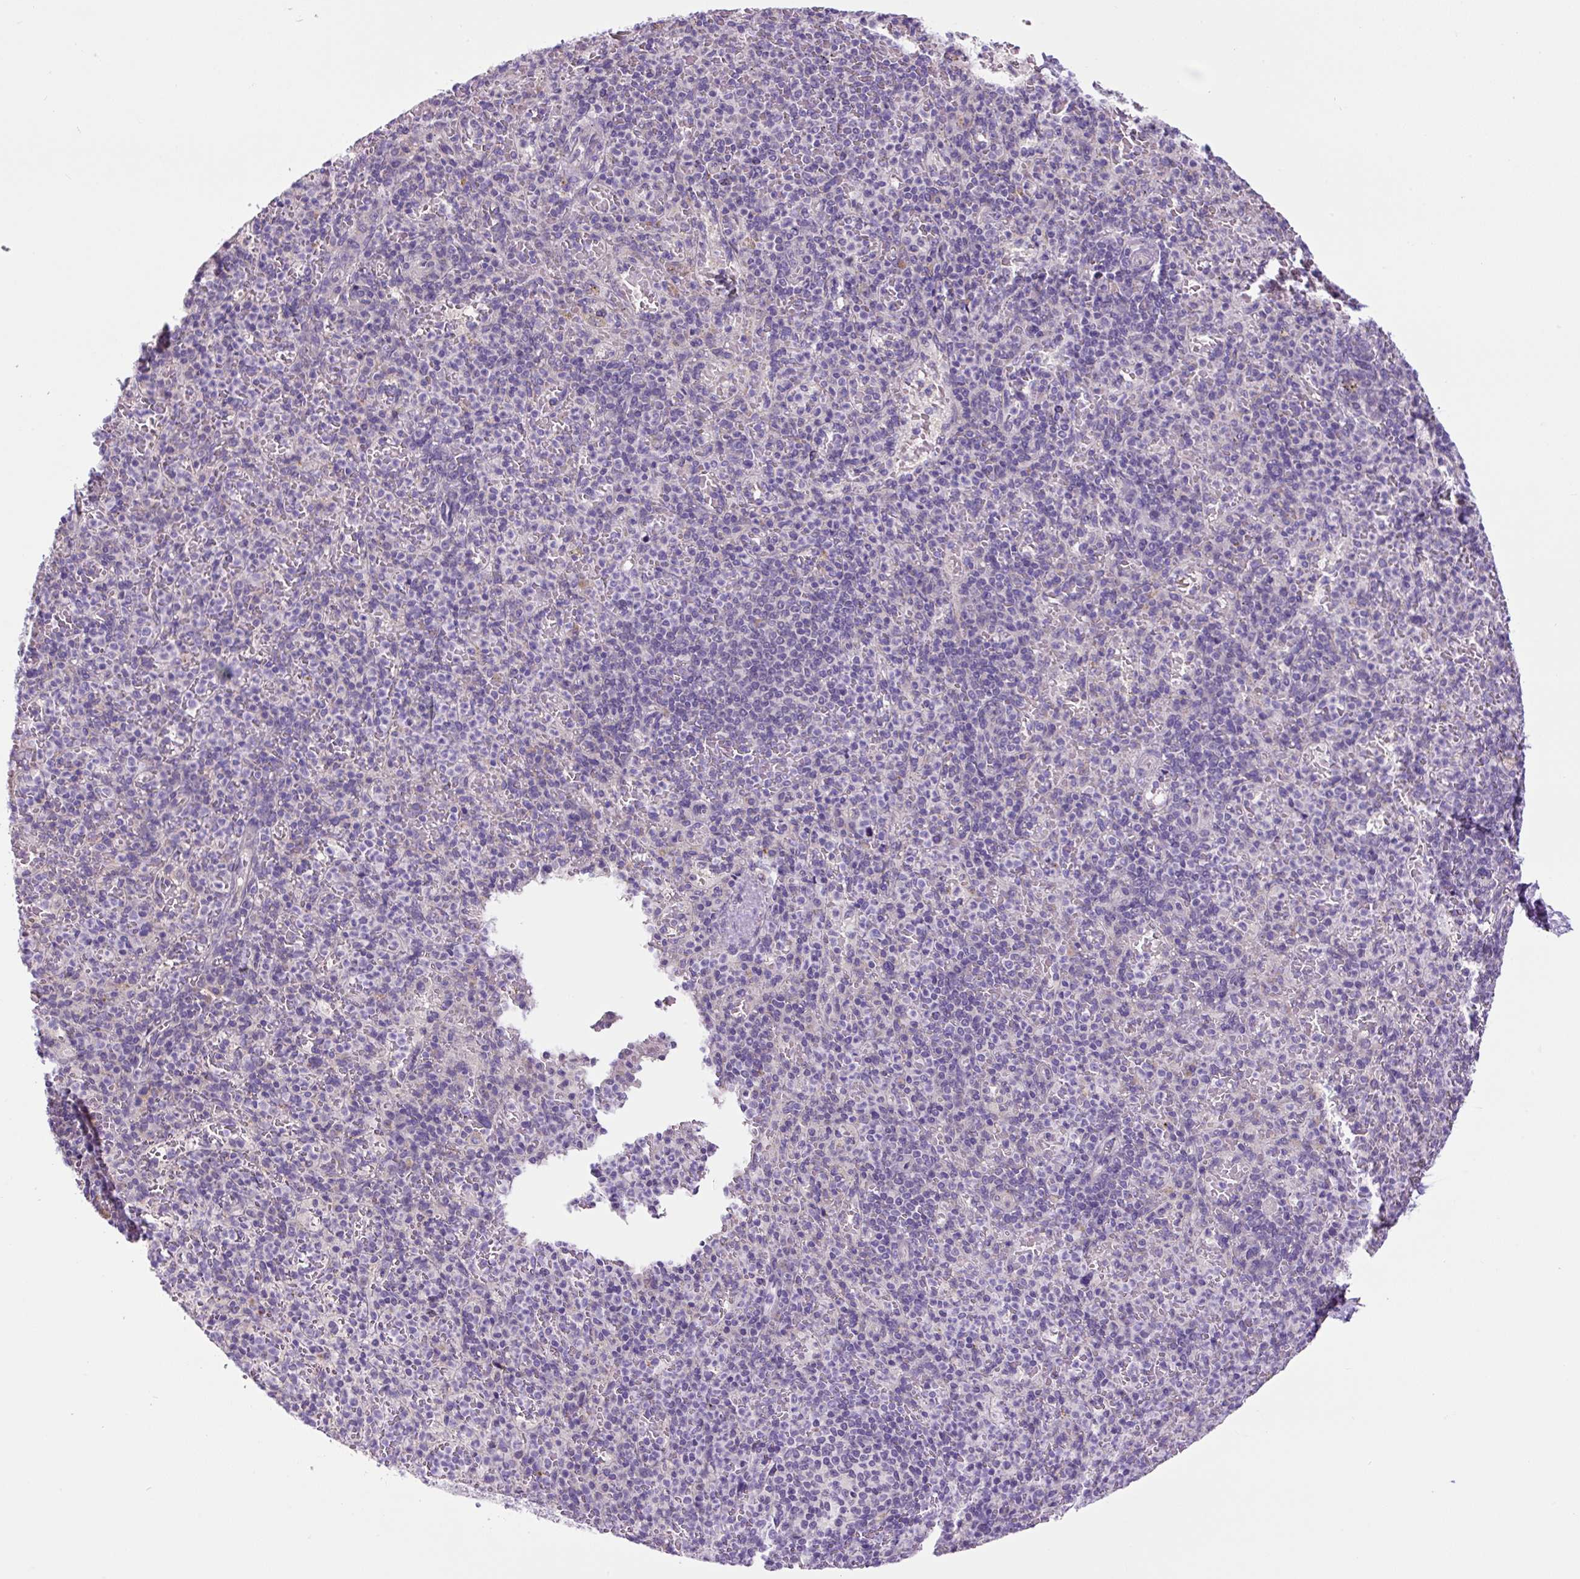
{"staining": {"intensity": "moderate", "quantity": "<25%", "location": "cytoplasmic/membranous"}, "tissue": "spleen", "cell_type": "Cells in red pulp", "image_type": "normal", "snomed": [{"axis": "morphology", "description": "Normal tissue, NOS"}, {"axis": "topography", "description": "Spleen"}], "caption": "The immunohistochemical stain shows moderate cytoplasmic/membranous positivity in cells in red pulp of benign spleen. The staining was performed using DAB (3,3'-diaminobenzidine), with brown indicating positive protein expression. Nuclei are stained blue with hematoxylin.", "gene": "GORASP1", "patient": {"sex": "female", "age": 74}}